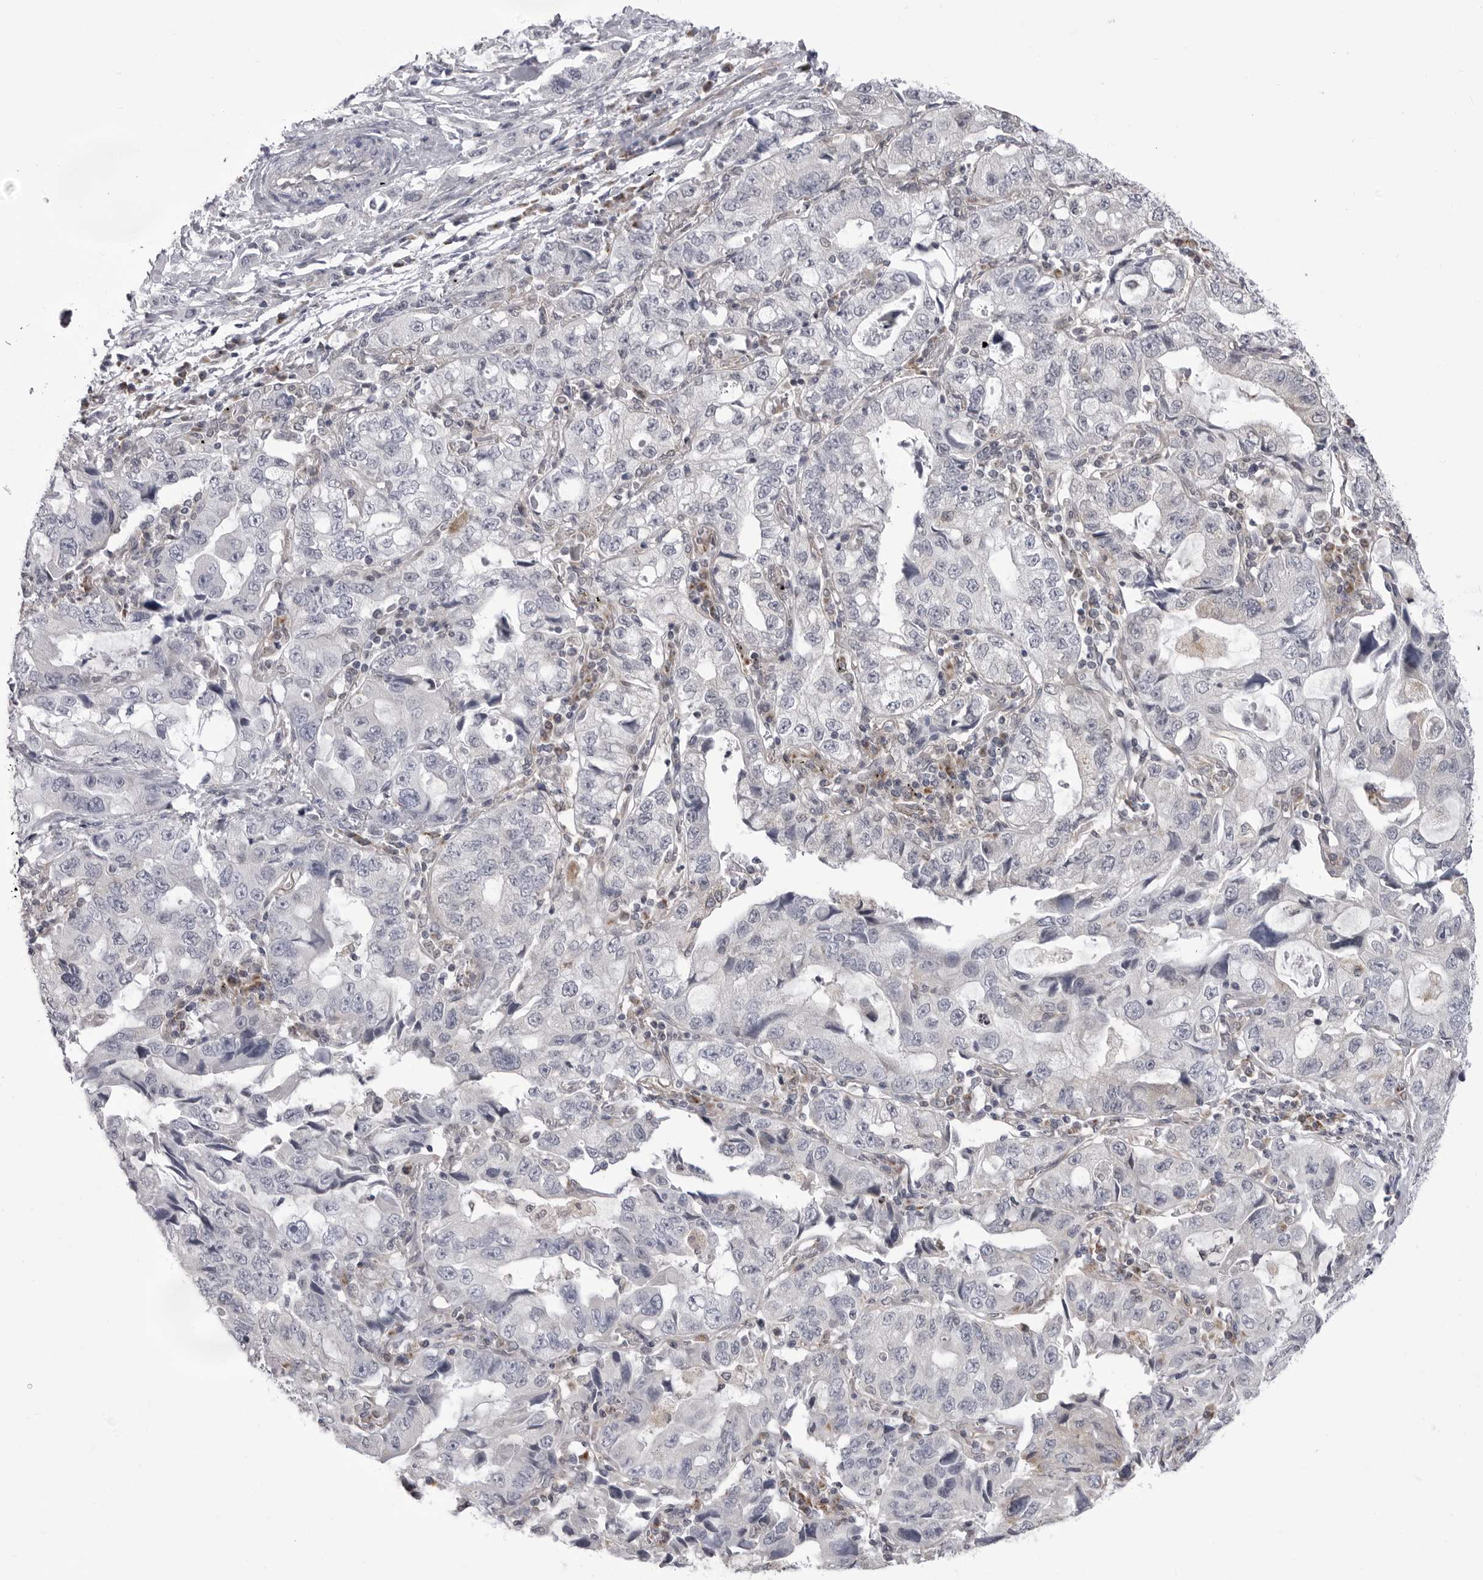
{"staining": {"intensity": "negative", "quantity": "none", "location": "none"}, "tissue": "lung cancer", "cell_type": "Tumor cells", "image_type": "cancer", "snomed": [{"axis": "morphology", "description": "Adenocarcinoma, NOS"}, {"axis": "topography", "description": "Lung"}], "caption": "Immunohistochemical staining of human lung cancer (adenocarcinoma) exhibits no significant staining in tumor cells.", "gene": "FH", "patient": {"sex": "female", "age": 51}}